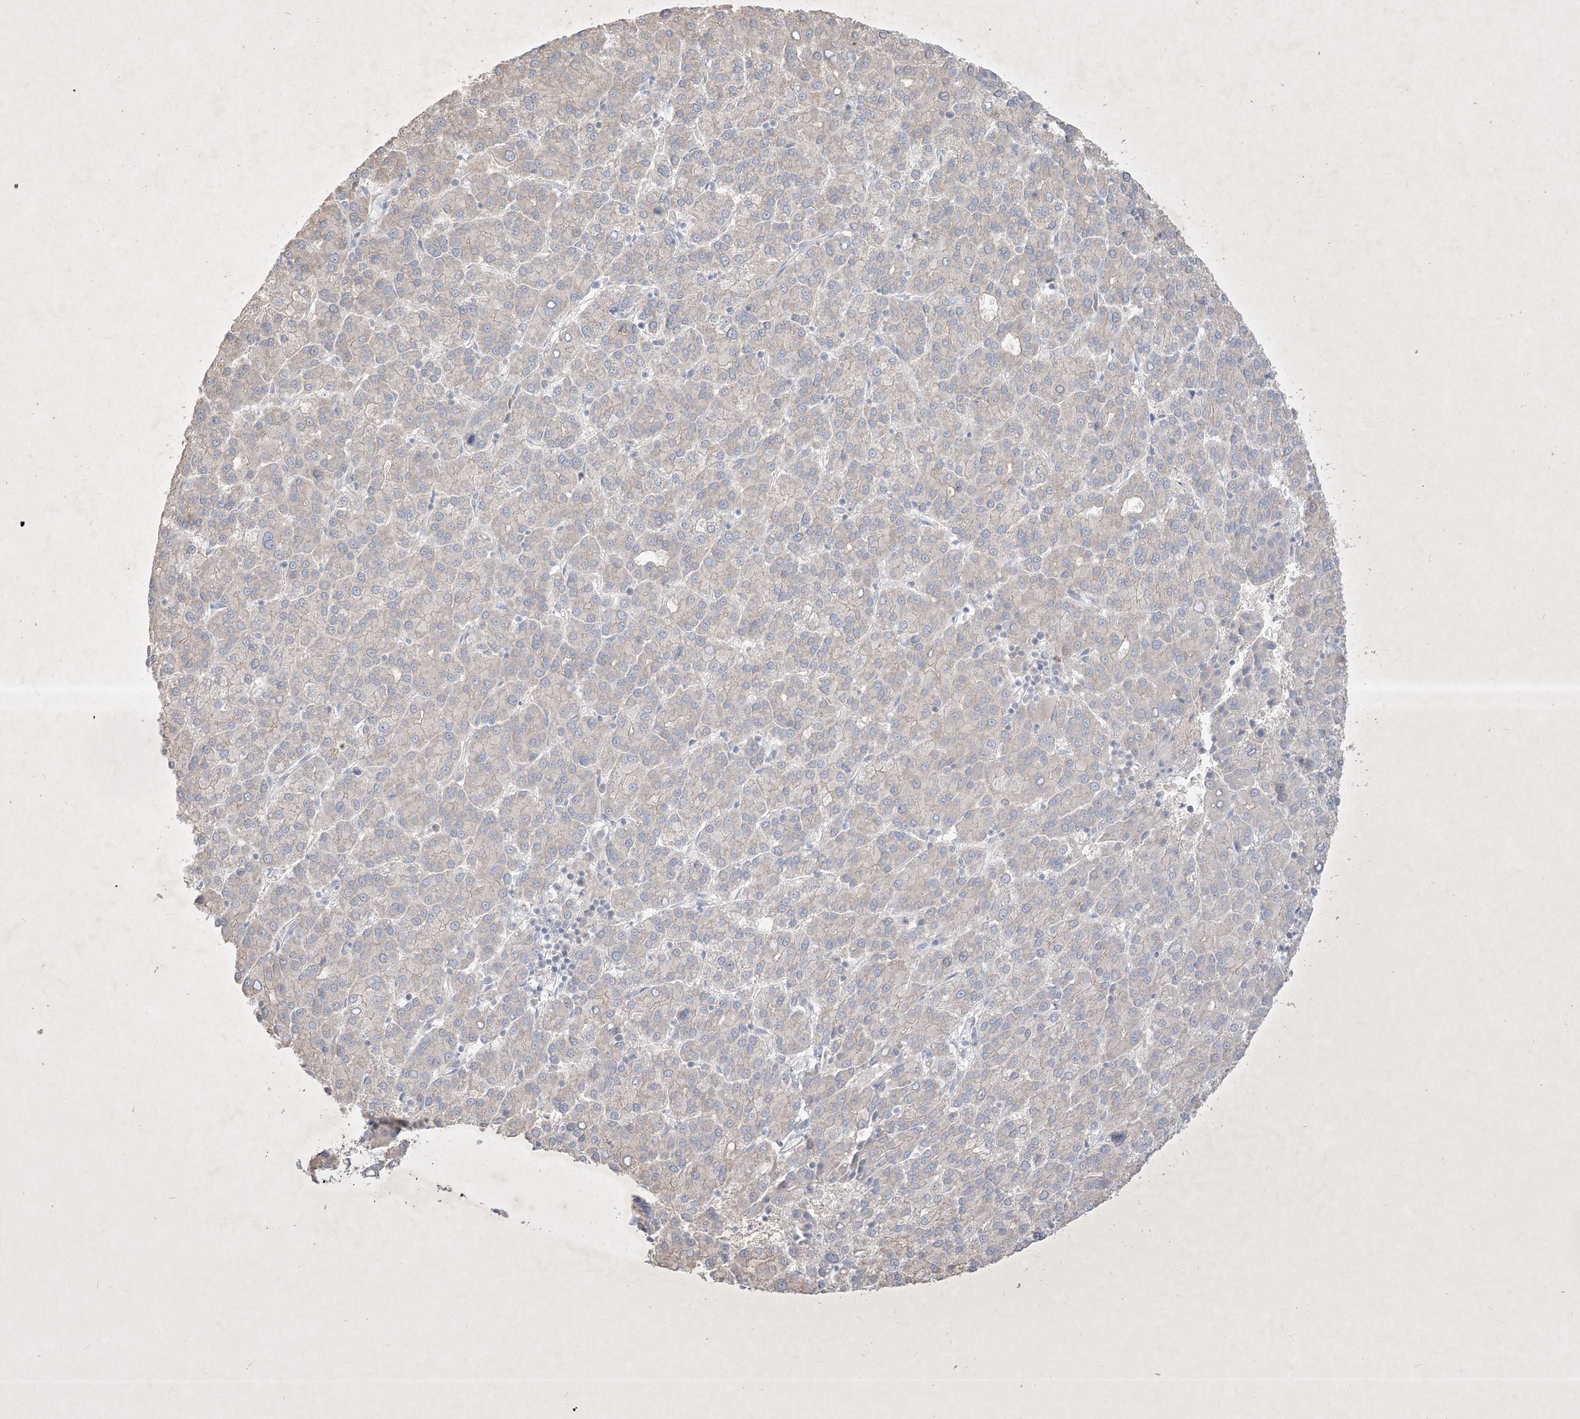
{"staining": {"intensity": "negative", "quantity": "none", "location": "none"}, "tissue": "liver cancer", "cell_type": "Tumor cells", "image_type": "cancer", "snomed": [{"axis": "morphology", "description": "Carcinoma, Hepatocellular, NOS"}, {"axis": "topography", "description": "Liver"}], "caption": "Image shows no significant protein positivity in tumor cells of liver hepatocellular carcinoma.", "gene": "PLEKHA3", "patient": {"sex": "female", "age": 58}}